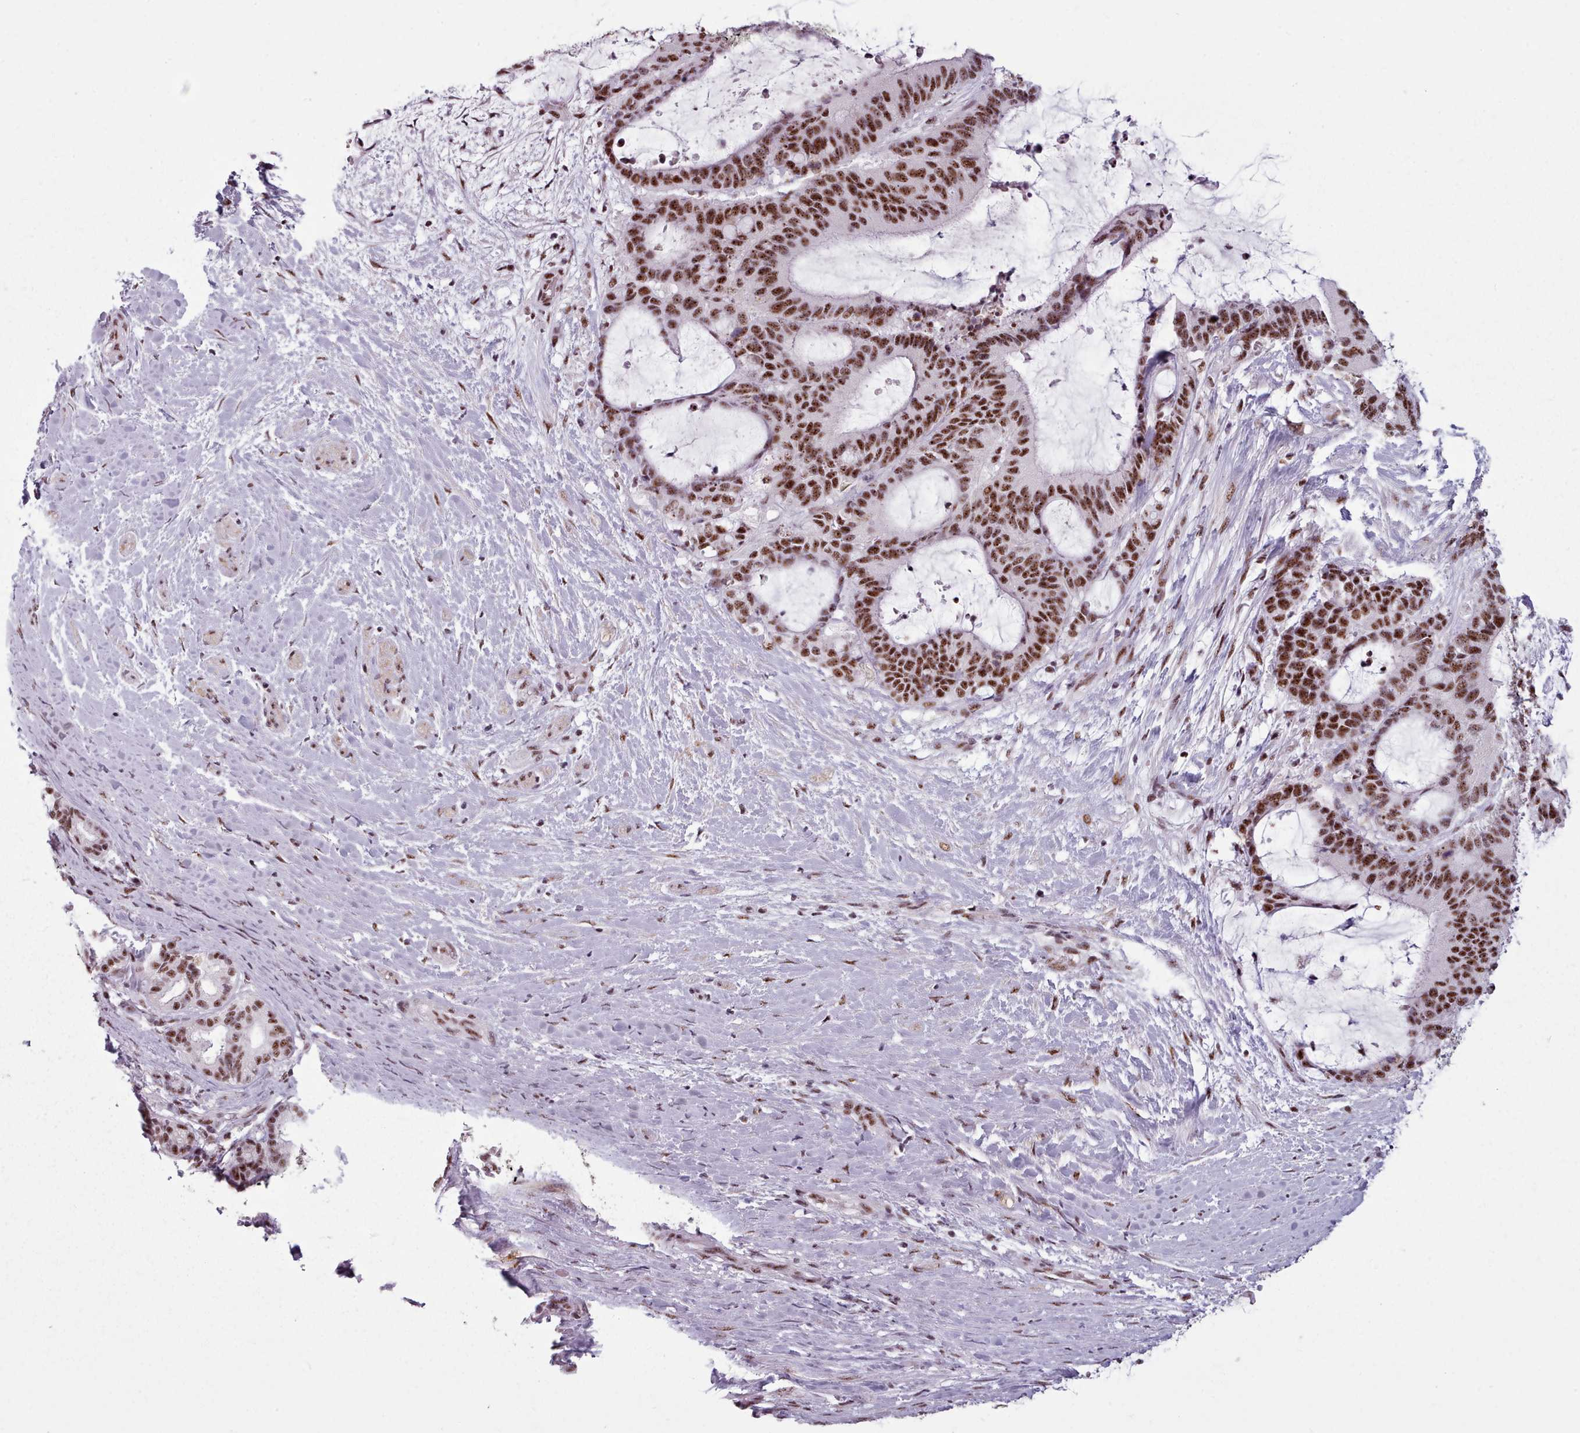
{"staining": {"intensity": "strong", "quantity": ">75%", "location": "nuclear"}, "tissue": "liver cancer", "cell_type": "Tumor cells", "image_type": "cancer", "snomed": [{"axis": "morphology", "description": "Normal tissue, NOS"}, {"axis": "morphology", "description": "Cholangiocarcinoma"}, {"axis": "topography", "description": "Liver"}, {"axis": "topography", "description": "Peripheral nerve tissue"}], "caption": "Immunohistochemical staining of liver cancer (cholangiocarcinoma) reveals high levels of strong nuclear staining in about >75% of tumor cells. The staining was performed using DAB, with brown indicating positive protein expression. Nuclei are stained blue with hematoxylin.", "gene": "SRRM1", "patient": {"sex": "female", "age": 73}}